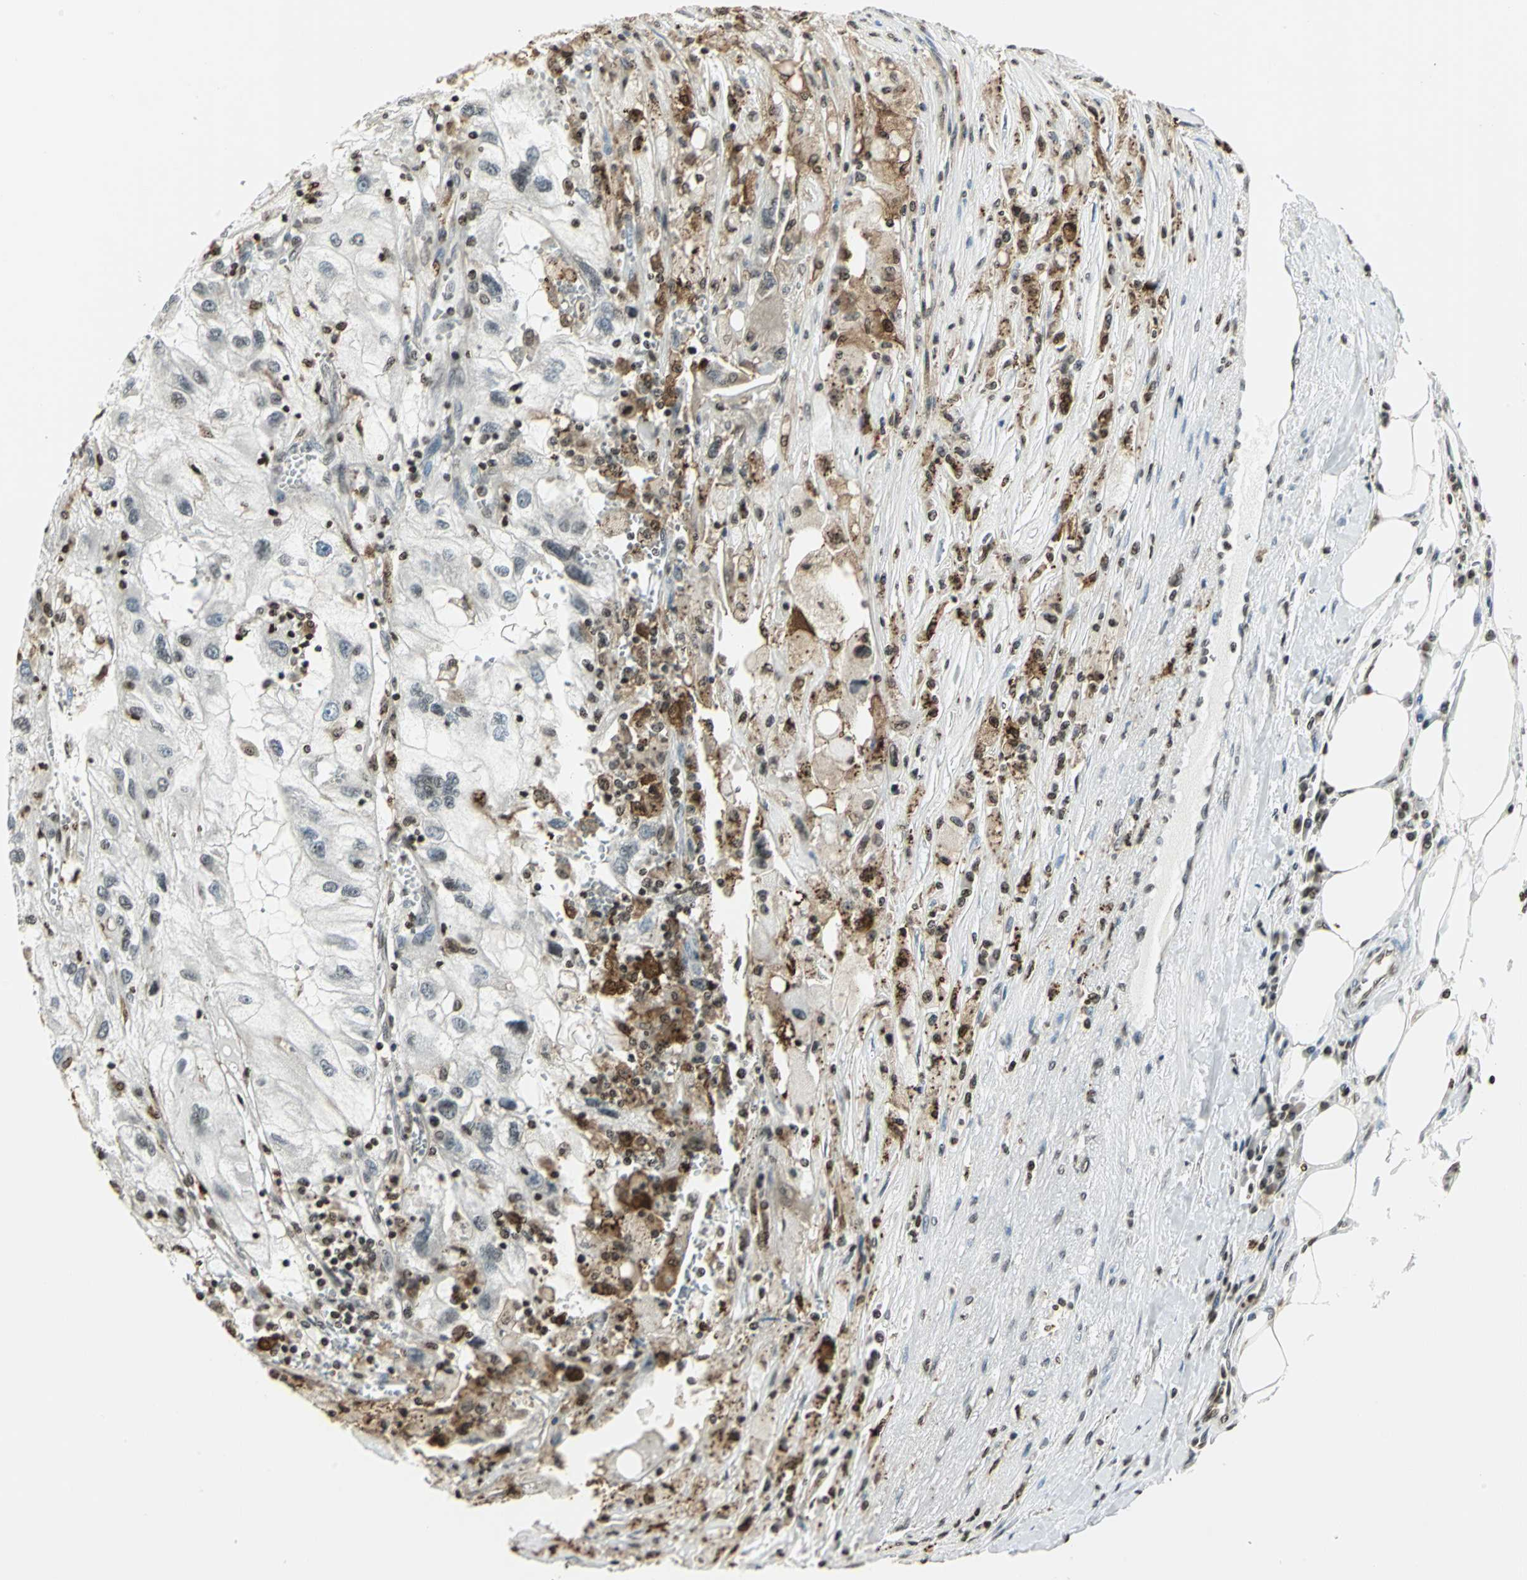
{"staining": {"intensity": "moderate", "quantity": "25%-75%", "location": "cytoplasmic/membranous,nuclear"}, "tissue": "renal cancer", "cell_type": "Tumor cells", "image_type": "cancer", "snomed": [{"axis": "morphology", "description": "Normal tissue, NOS"}, {"axis": "morphology", "description": "Adenocarcinoma, NOS"}, {"axis": "topography", "description": "Kidney"}], "caption": "Protein expression analysis of human renal cancer reveals moderate cytoplasmic/membranous and nuclear positivity in about 25%-75% of tumor cells.", "gene": "LGALS3", "patient": {"sex": "male", "age": 71}}